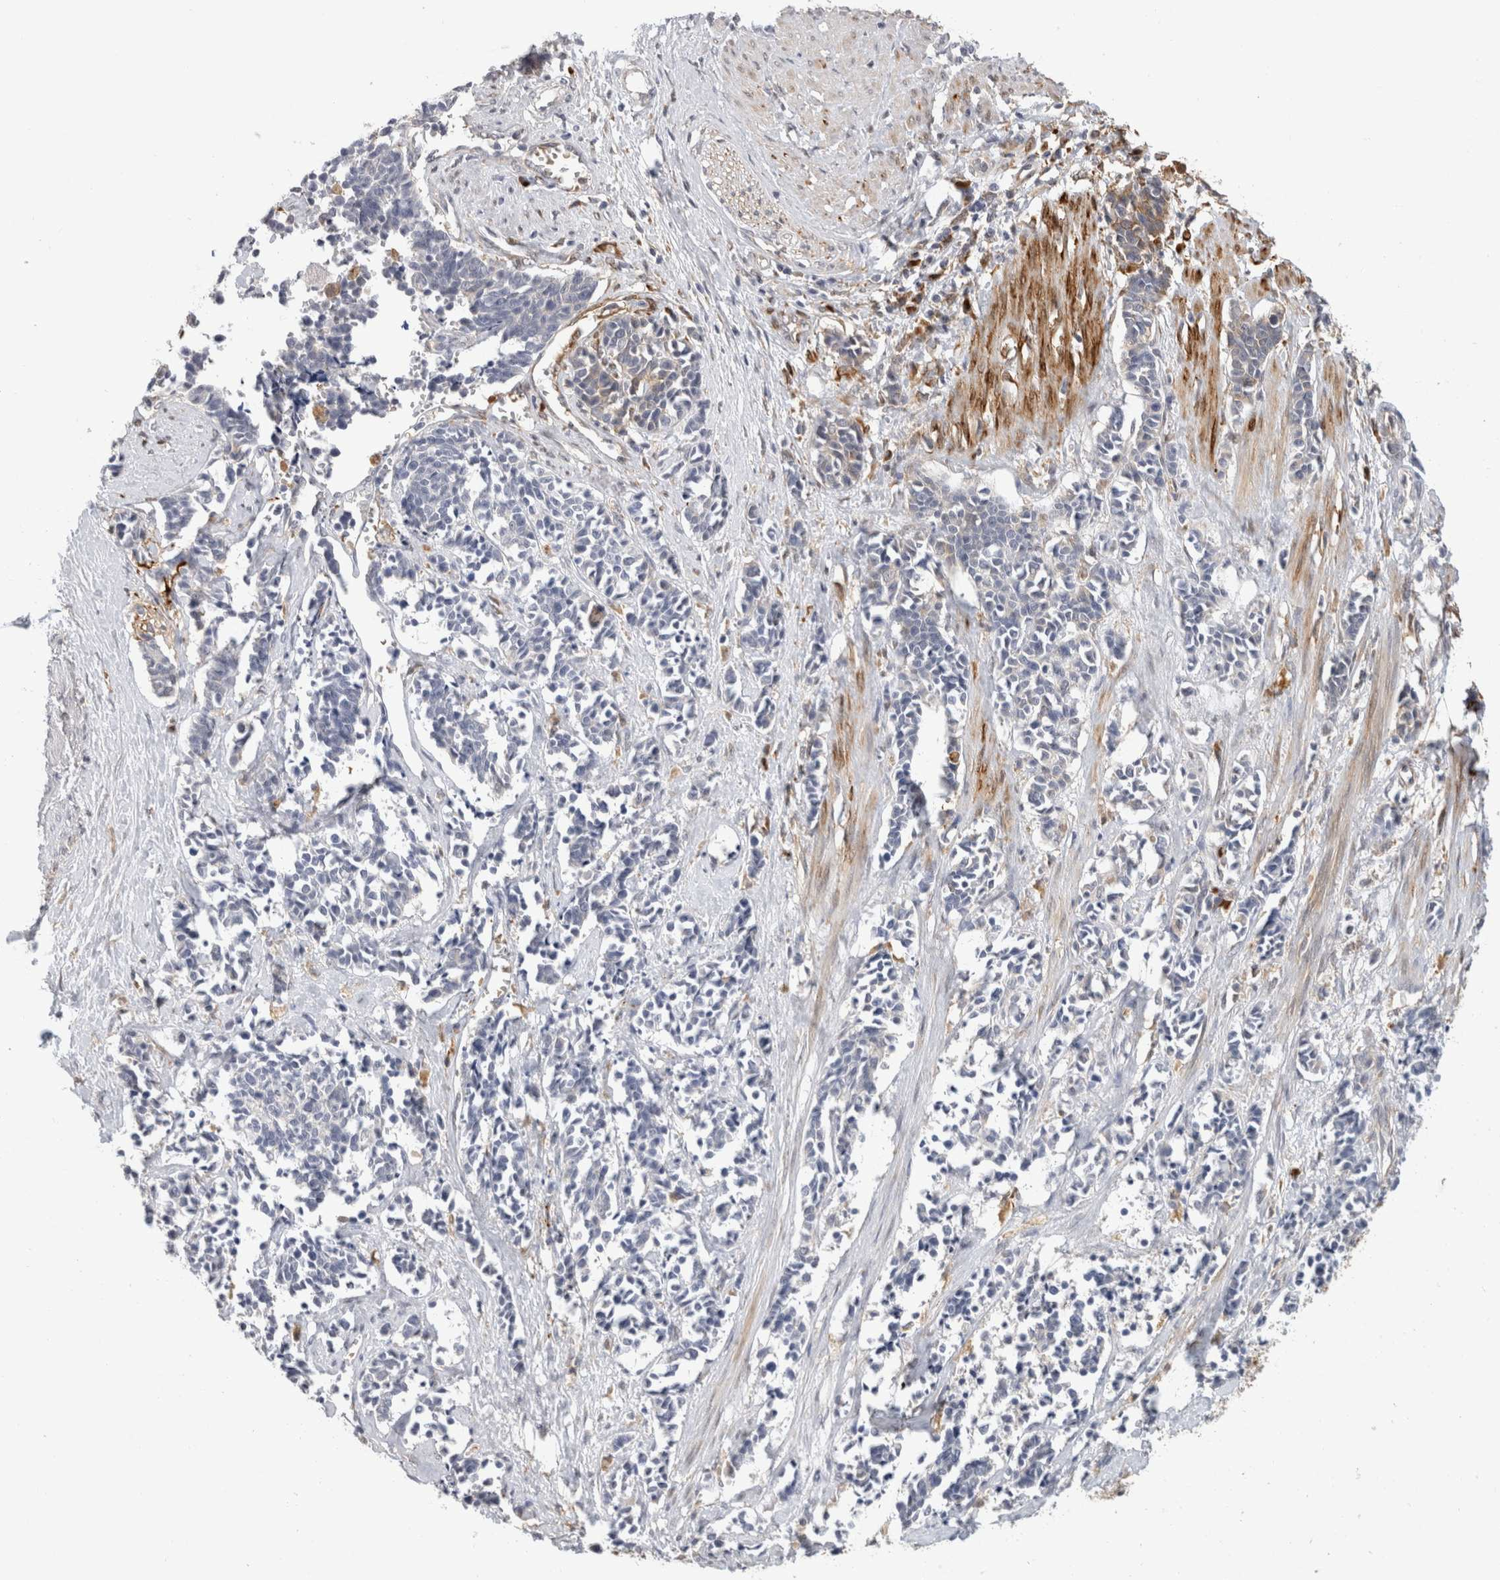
{"staining": {"intensity": "negative", "quantity": "none", "location": "none"}, "tissue": "cervical cancer", "cell_type": "Tumor cells", "image_type": "cancer", "snomed": [{"axis": "morphology", "description": "Squamous cell carcinoma, NOS"}, {"axis": "topography", "description": "Cervix"}], "caption": "Immunohistochemistry (IHC) of human squamous cell carcinoma (cervical) exhibits no expression in tumor cells.", "gene": "APOL2", "patient": {"sex": "female", "age": 35}}